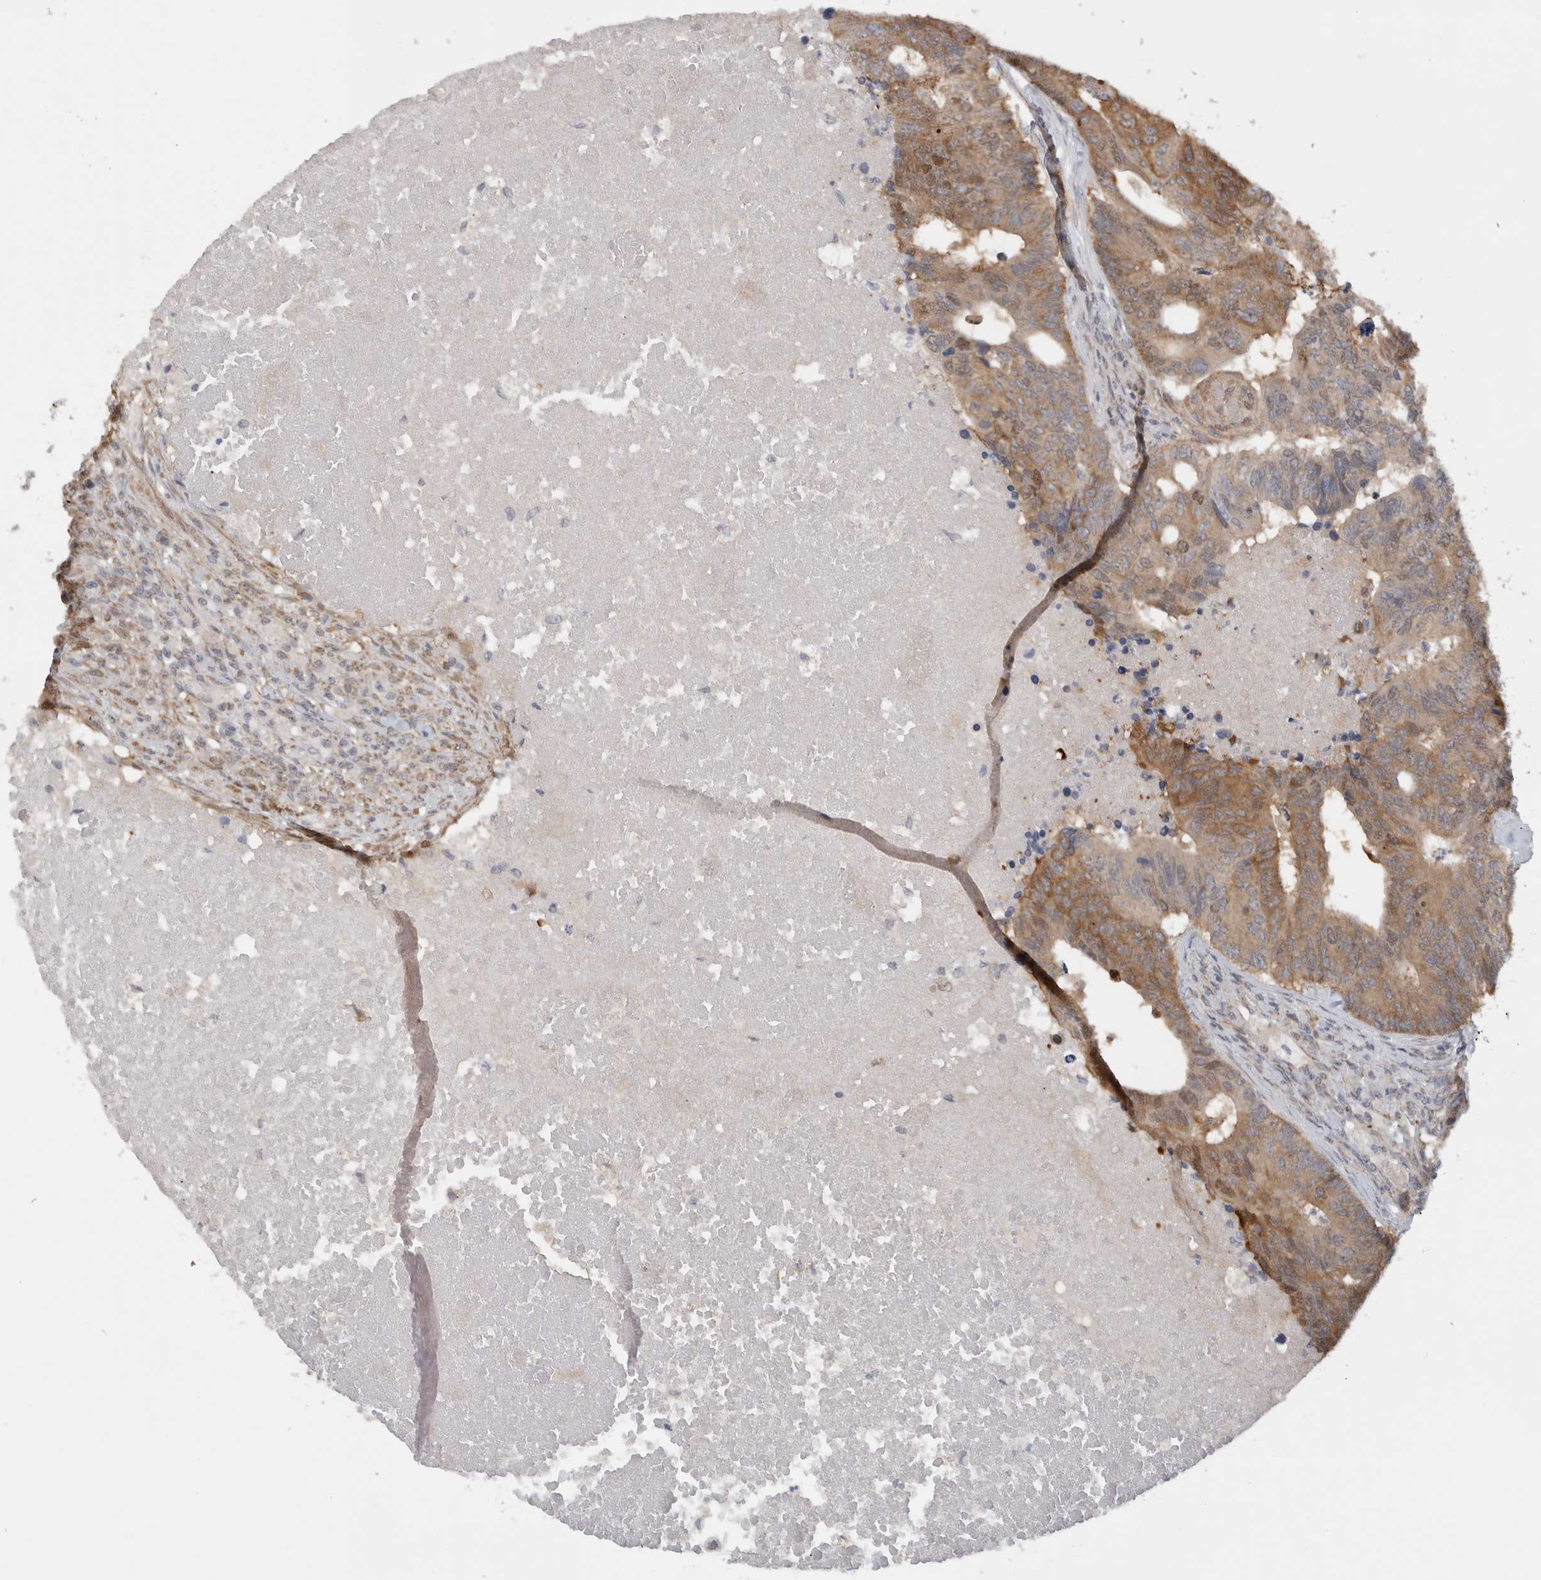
{"staining": {"intensity": "moderate", "quantity": ">75%", "location": "cytoplasmic/membranous"}, "tissue": "colorectal cancer", "cell_type": "Tumor cells", "image_type": "cancer", "snomed": [{"axis": "morphology", "description": "Adenocarcinoma, NOS"}, {"axis": "topography", "description": "Colon"}], "caption": "Brown immunohistochemical staining in adenocarcinoma (colorectal) reveals moderate cytoplasmic/membranous expression in approximately >75% of tumor cells. Nuclei are stained in blue.", "gene": "DYRK2", "patient": {"sex": "female", "age": 67}}